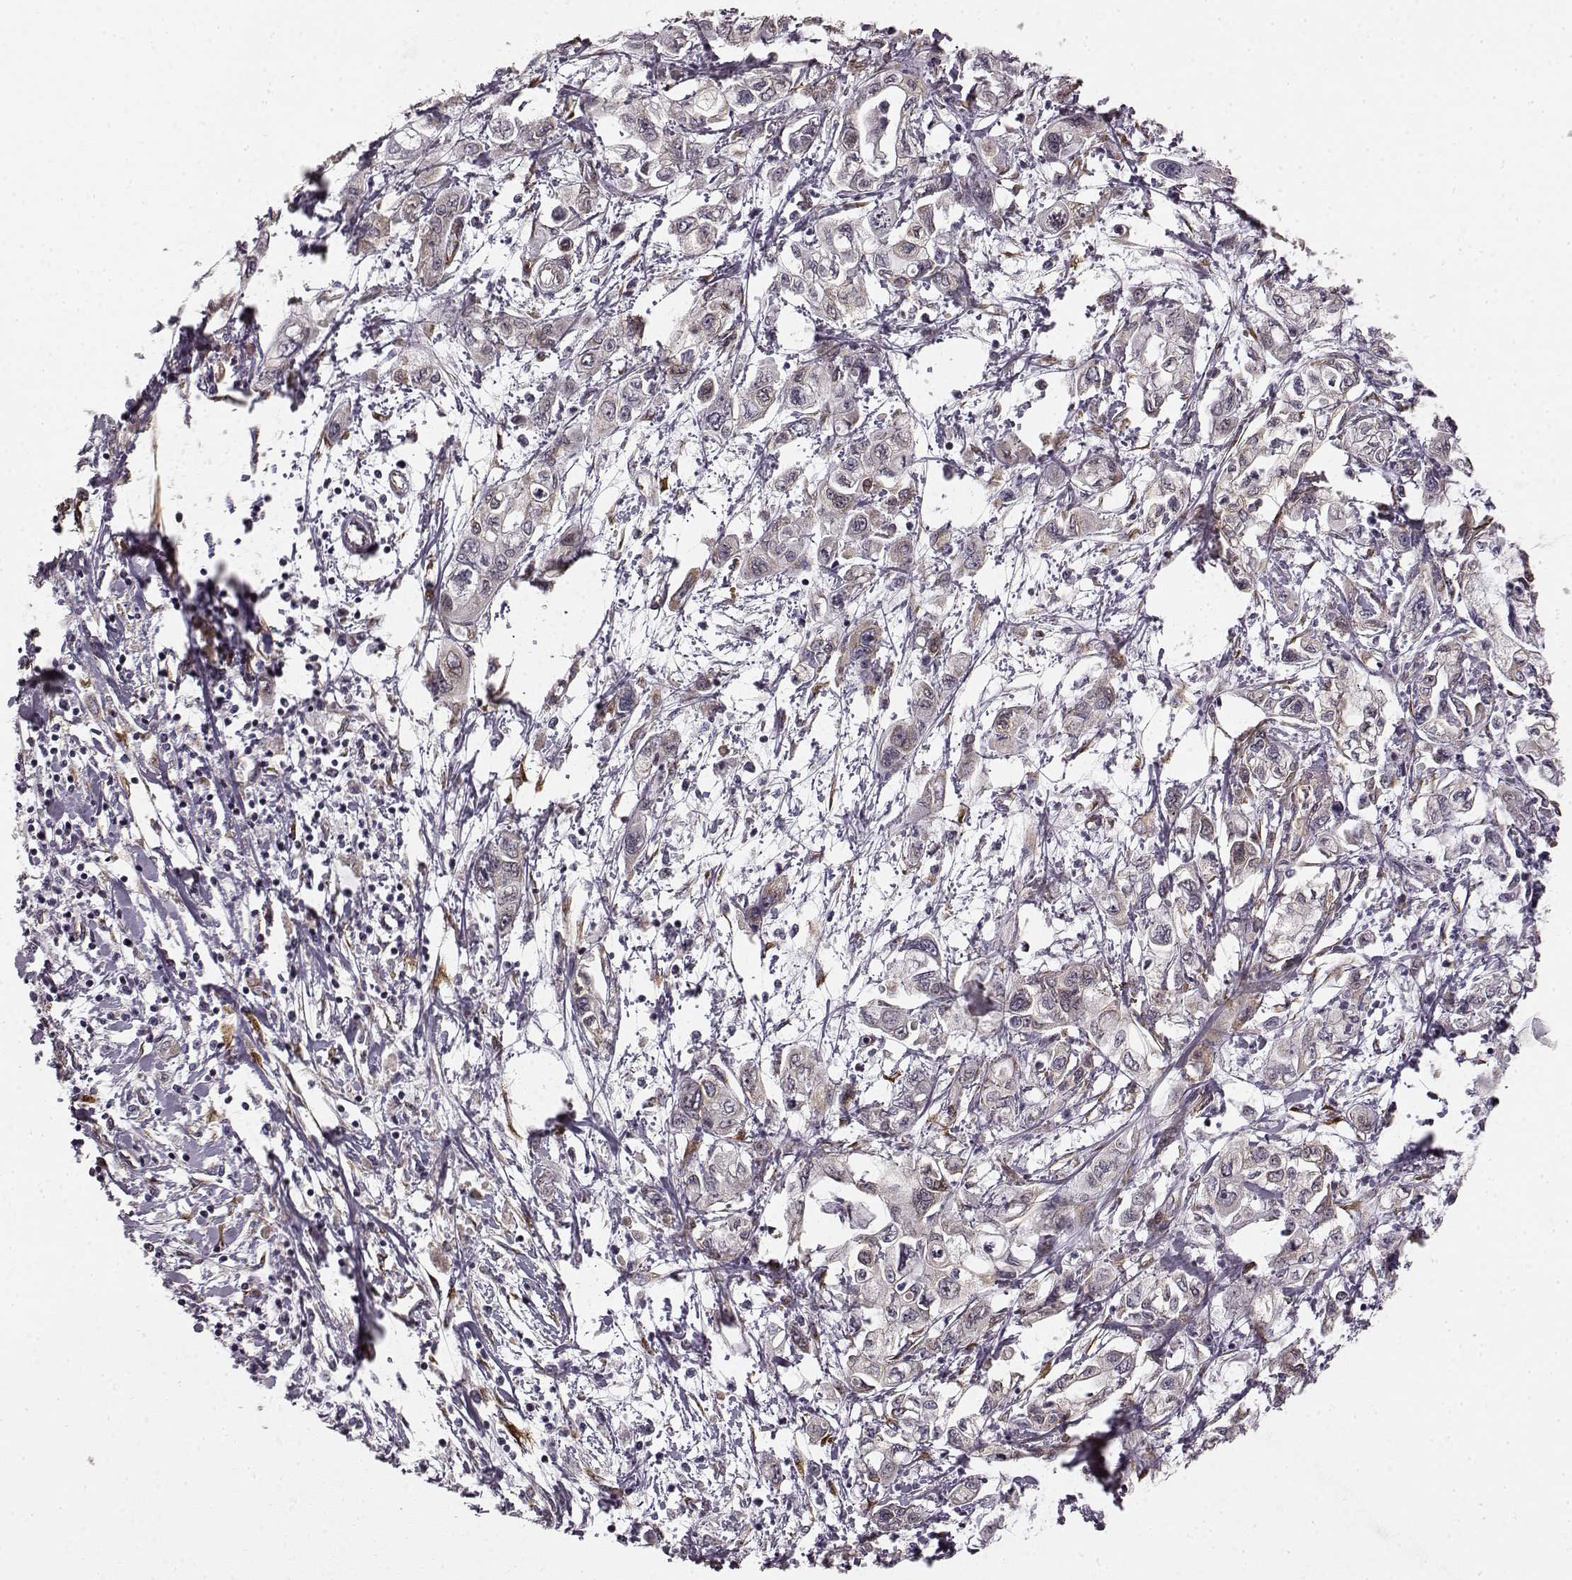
{"staining": {"intensity": "negative", "quantity": "none", "location": "none"}, "tissue": "pancreatic cancer", "cell_type": "Tumor cells", "image_type": "cancer", "snomed": [{"axis": "morphology", "description": "Adenocarcinoma, NOS"}, {"axis": "topography", "description": "Pancreas"}], "caption": "DAB (3,3'-diaminobenzidine) immunohistochemical staining of pancreatic adenocarcinoma reveals no significant expression in tumor cells.", "gene": "TMEM14A", "patient": {"sex": "male", "age": 54}}